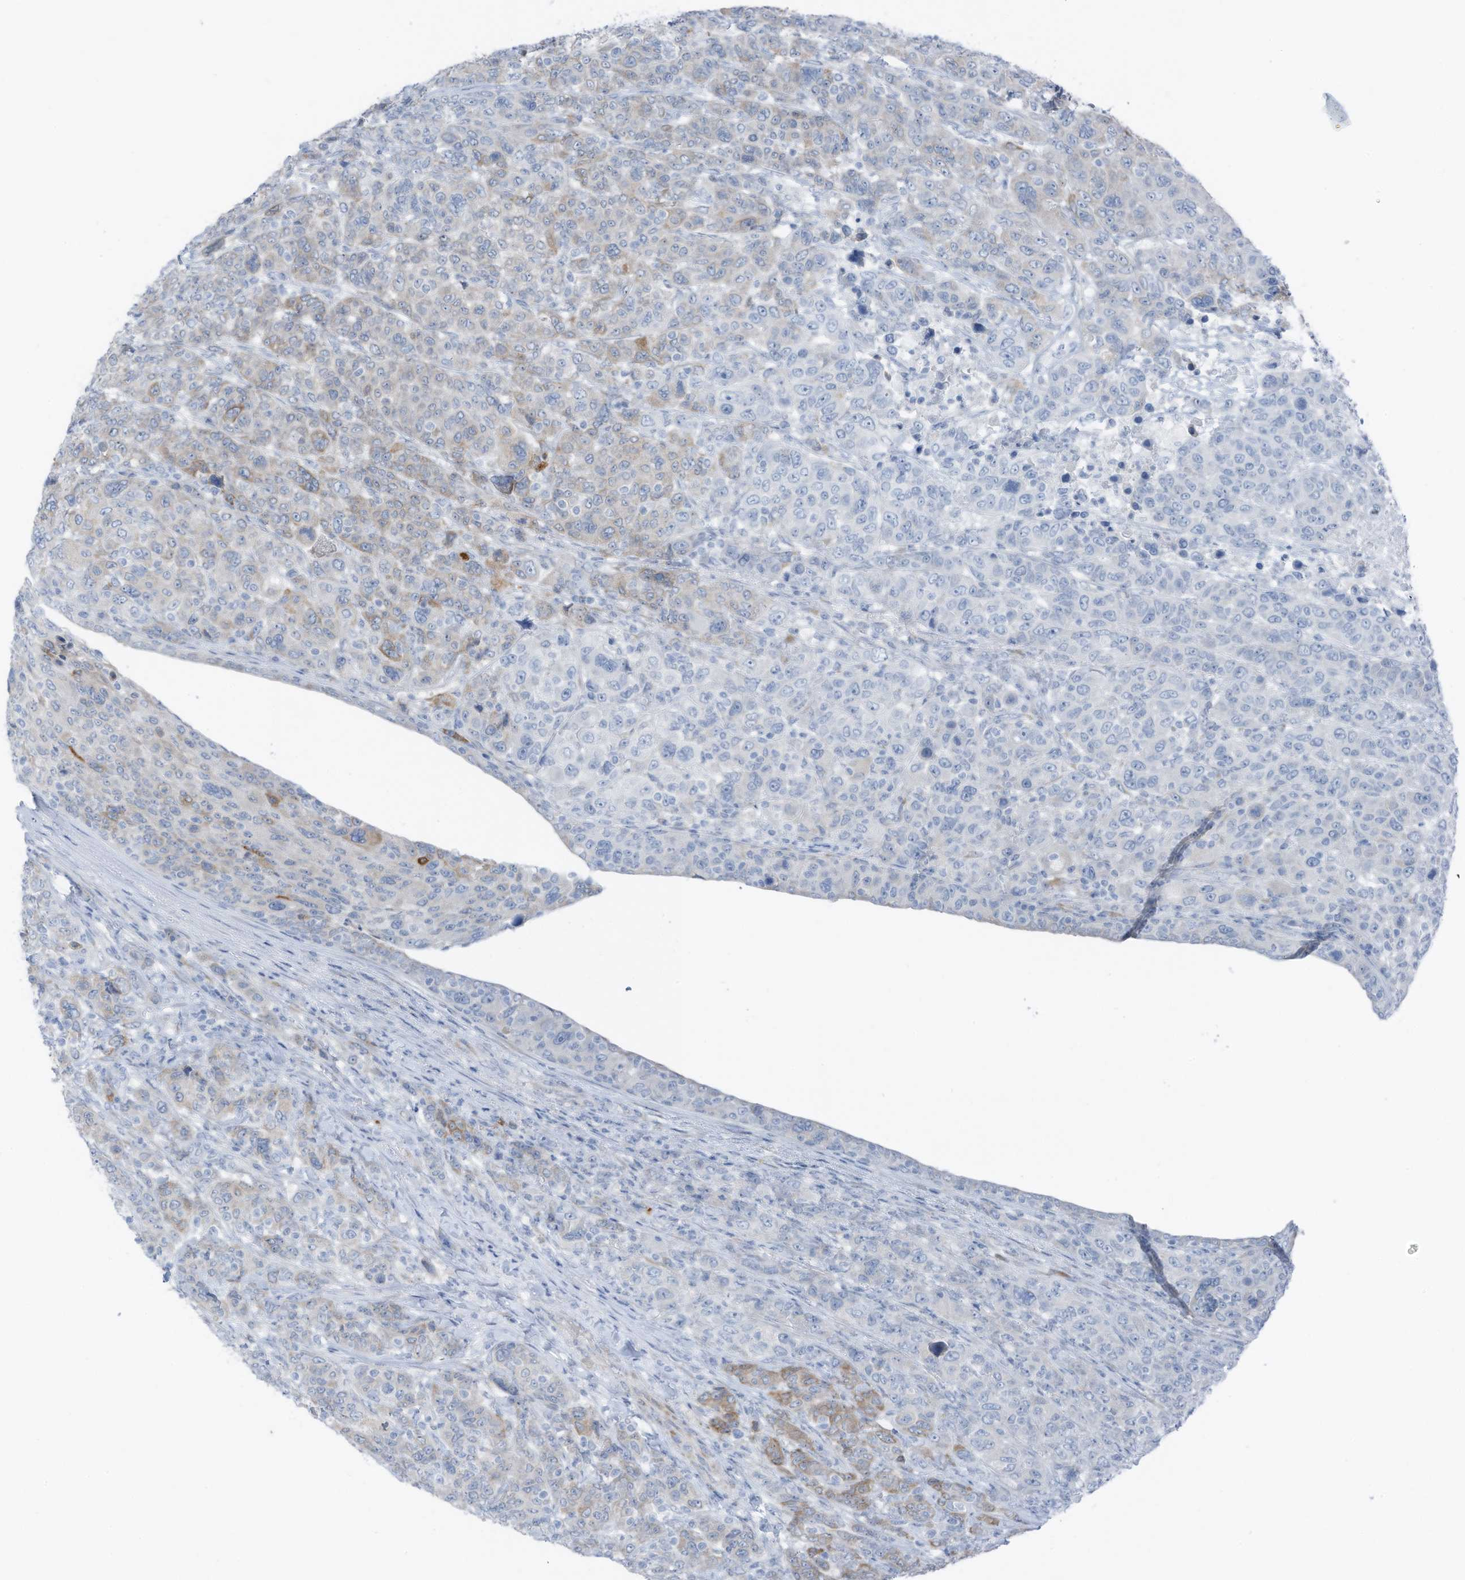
{"staining": {"intensity": "moderate", "quantity": "<25%", "location": "cytoplasmic/membranous"}, "tissue": "breast cancer", "cell_type": "Tumor cells", "image_type": "cancer", "snomed": [{"axis": "morphology", "description": "Duct carcinoma"}, {"axis": "topography", "description": "Breast"}], "caption": "Tumor cells demonstrate moderate cytoplasmic/membranous positivity in about <25% of cells in breast invasive ductal carcinoma. (Brightfield microscopy of DAB IHC at high magnification).", "gene": "ARHGEF33", "patient": {"sex": "female", "age": 37}}